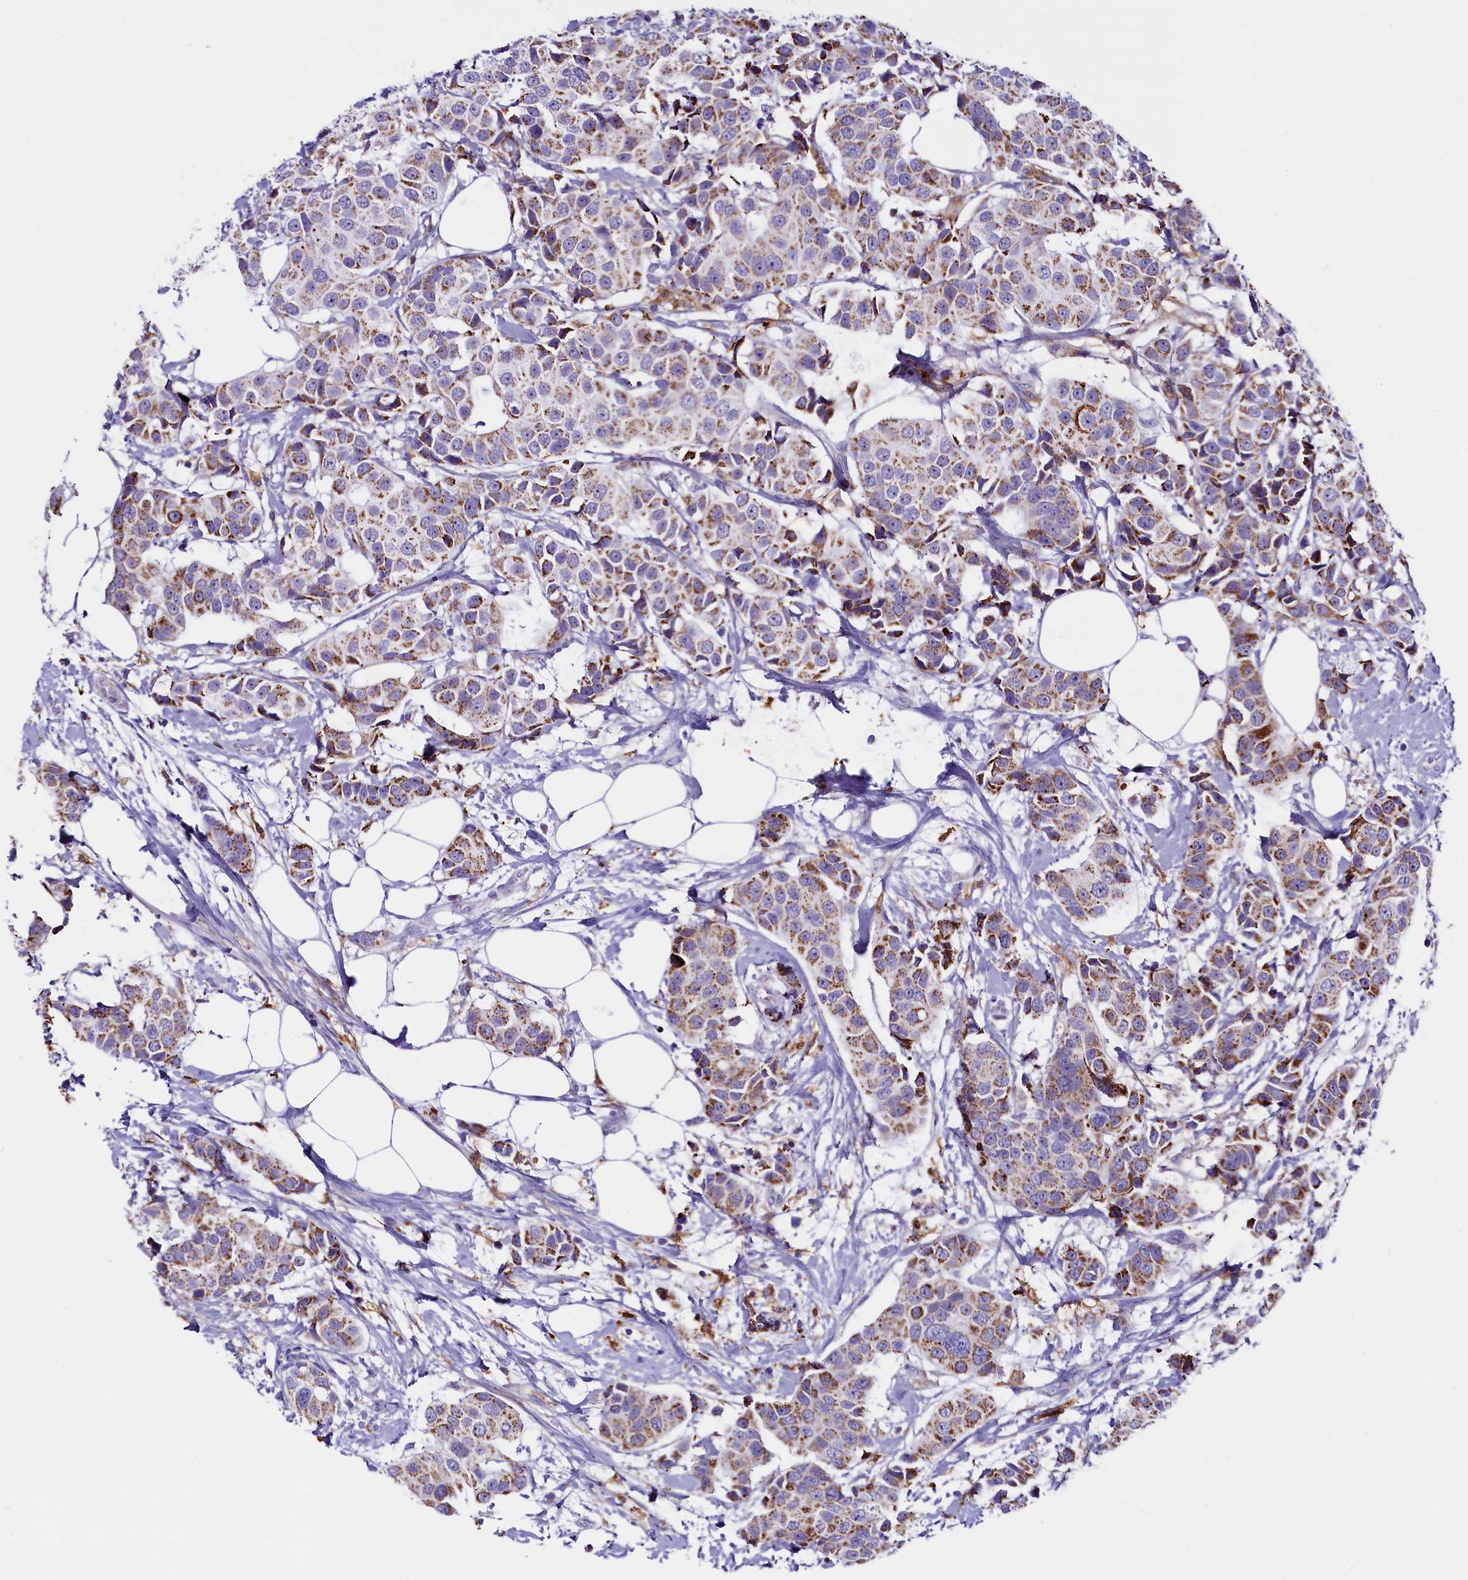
{"staining": {"intensity": "moderate", "quantity": ">75%", "location": "cytoplasmic/membranous"}, "tissue": "breast cancer", "cell_type": "Tumor cells", "image_type": "cancer", "snomed": [{"axis": "morphology", "description": "Normal tissue, NOS"}, {"axis": "morphology", "description": "Duct carcinoma"}, {"axis": "topography", "description": "Breast"}], "caption": "The micrograph reveals staining of breast cancer, revealing moderate cytoplasmic/membranous protein positivity (brown color) within tumor cells.", "gene": "IL20RA", "patient": {"sex": "female", "age": 39}}